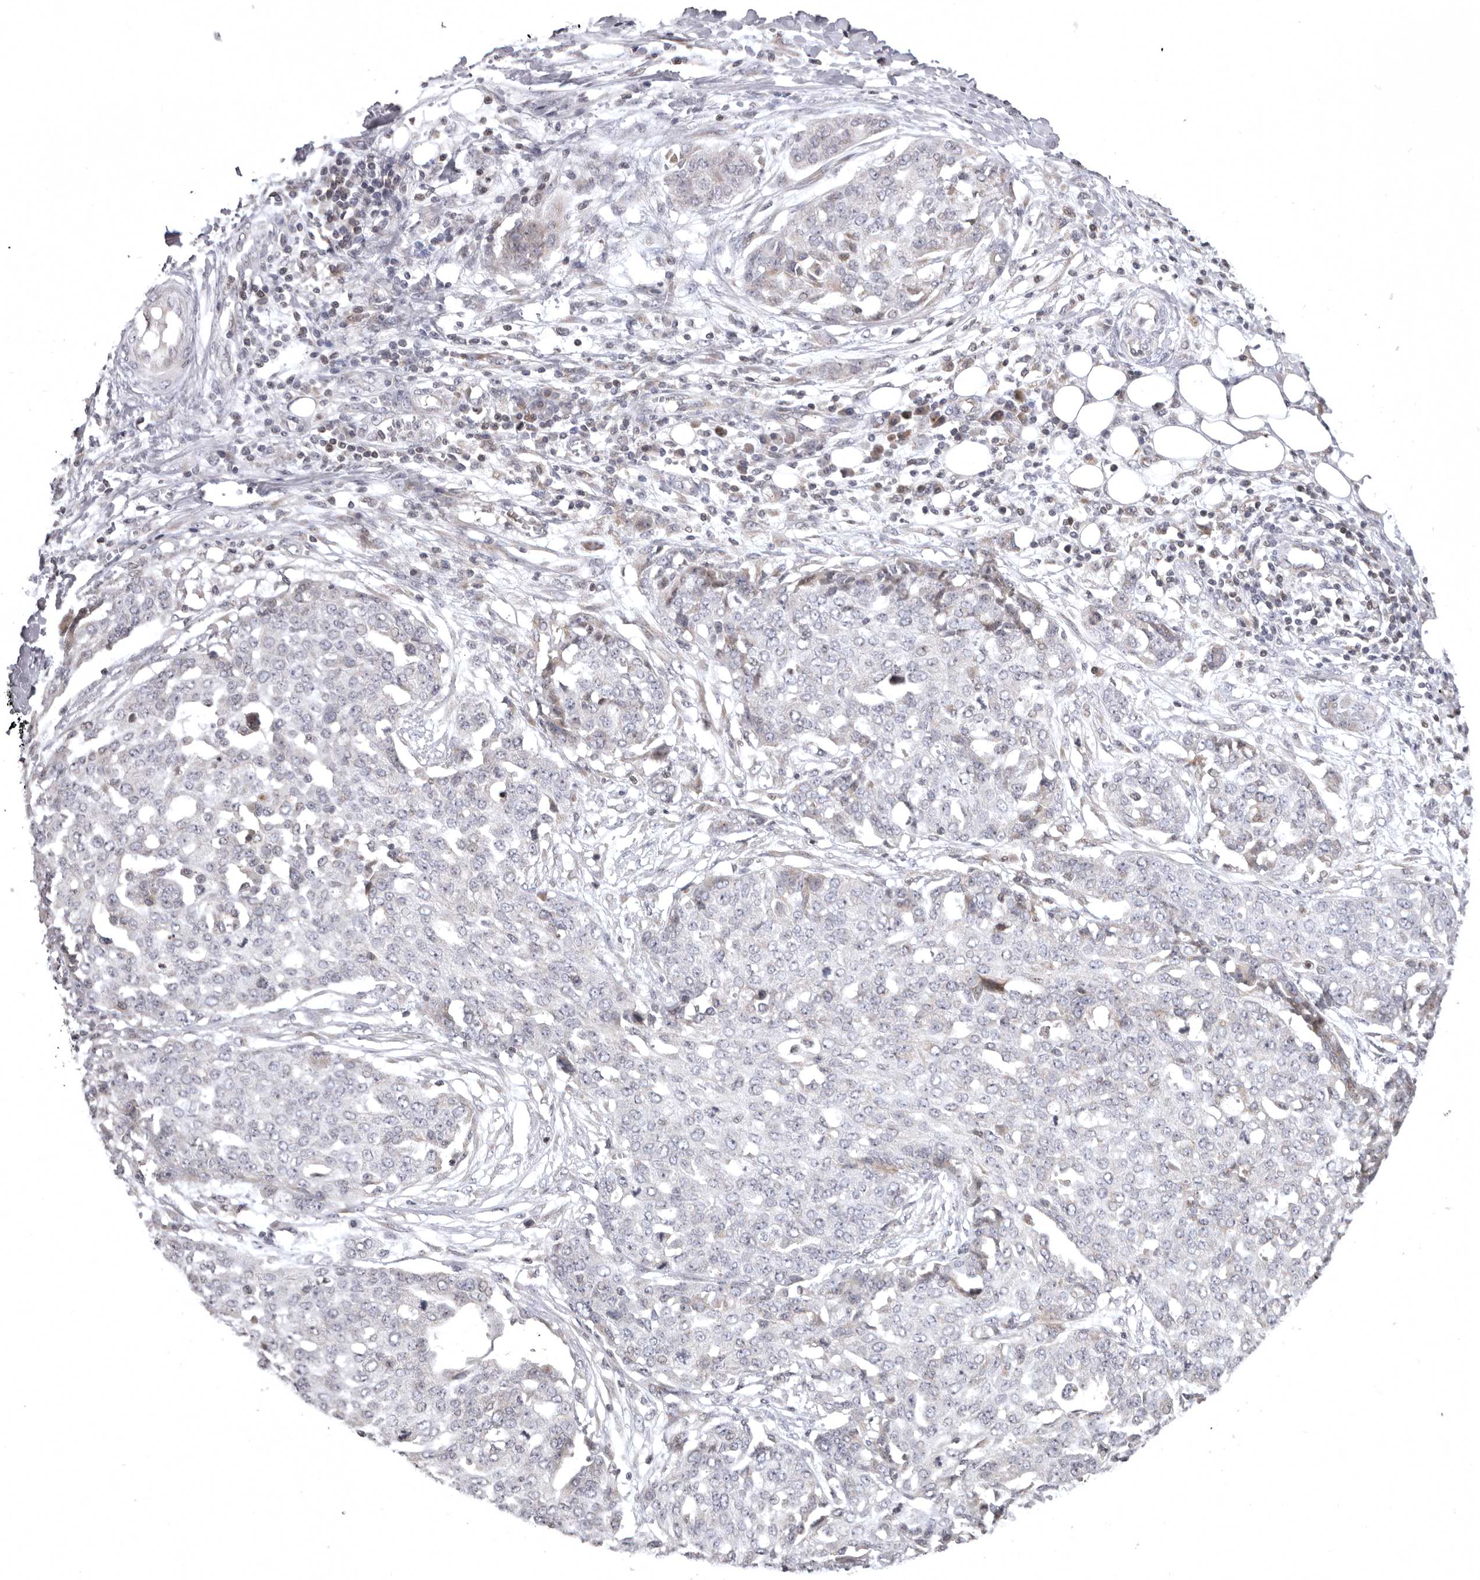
{"staining": {"intensity": "negative", "quantity": "none", "location": "none"}, "tissue": "ovarian cancer", "cell_type": "Tumor cells", "image_type": "cancer", "snomed": [{"axis": "morphology", "description": "Cystadenocarcinoma, serous, NOS"}, {"axis": "topography", "description": "Soft tissue"}, {"axis": "topography", "description": "Ovary"}], "caption": "An IHC micrograph of ovarian serous cystadenocarcinoma is shown. There is no staining in tumor cells of ovarian serous cystadenocarcinoma.", "gene": "AZIN1", "patient": {"sex": "female", "age": 57}}